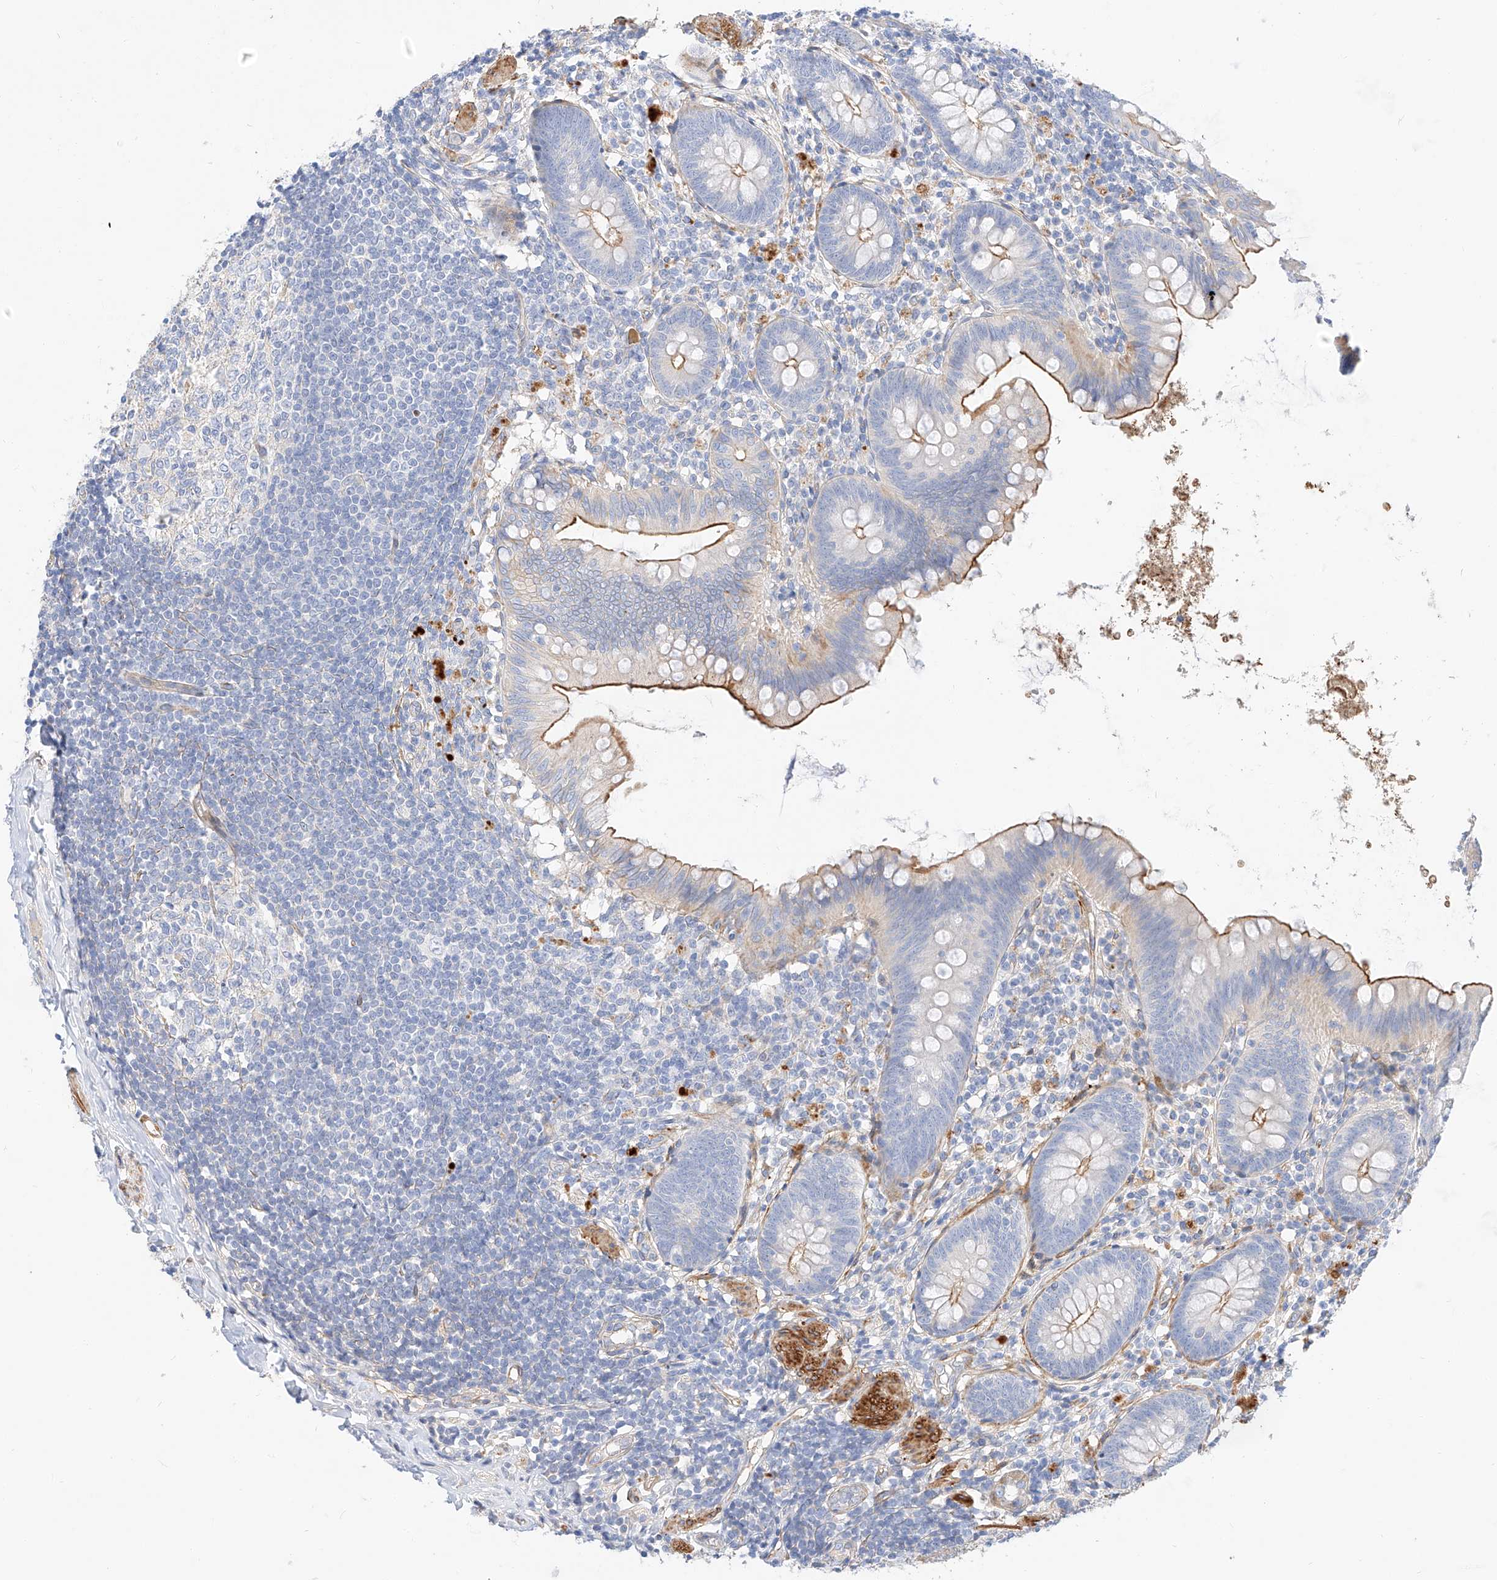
{"staining": {"intensity": "moderate", "quantity": "<25%", "location": "cytoplasmic/membranous"}, "tissue": "appendix", "cell_type": "Glandular cells", "image_type": "normal", "snomed": [{"axis": "morphology", "description": "Normal tissue, NOS"}, {"axis": "topography", "description": "Appendix"}], "caption": "IHC histopathology image of normal appendix: appendix stained using immunohistochemistry shows low levels of moderate protein expression localized specifically in the cytoplasmic/membranous of glandular cells, appearing as a cytoplasmic/membranous brown color.", "gene": "KCNH5", "patient": {"sex": "female", "age": 62}}